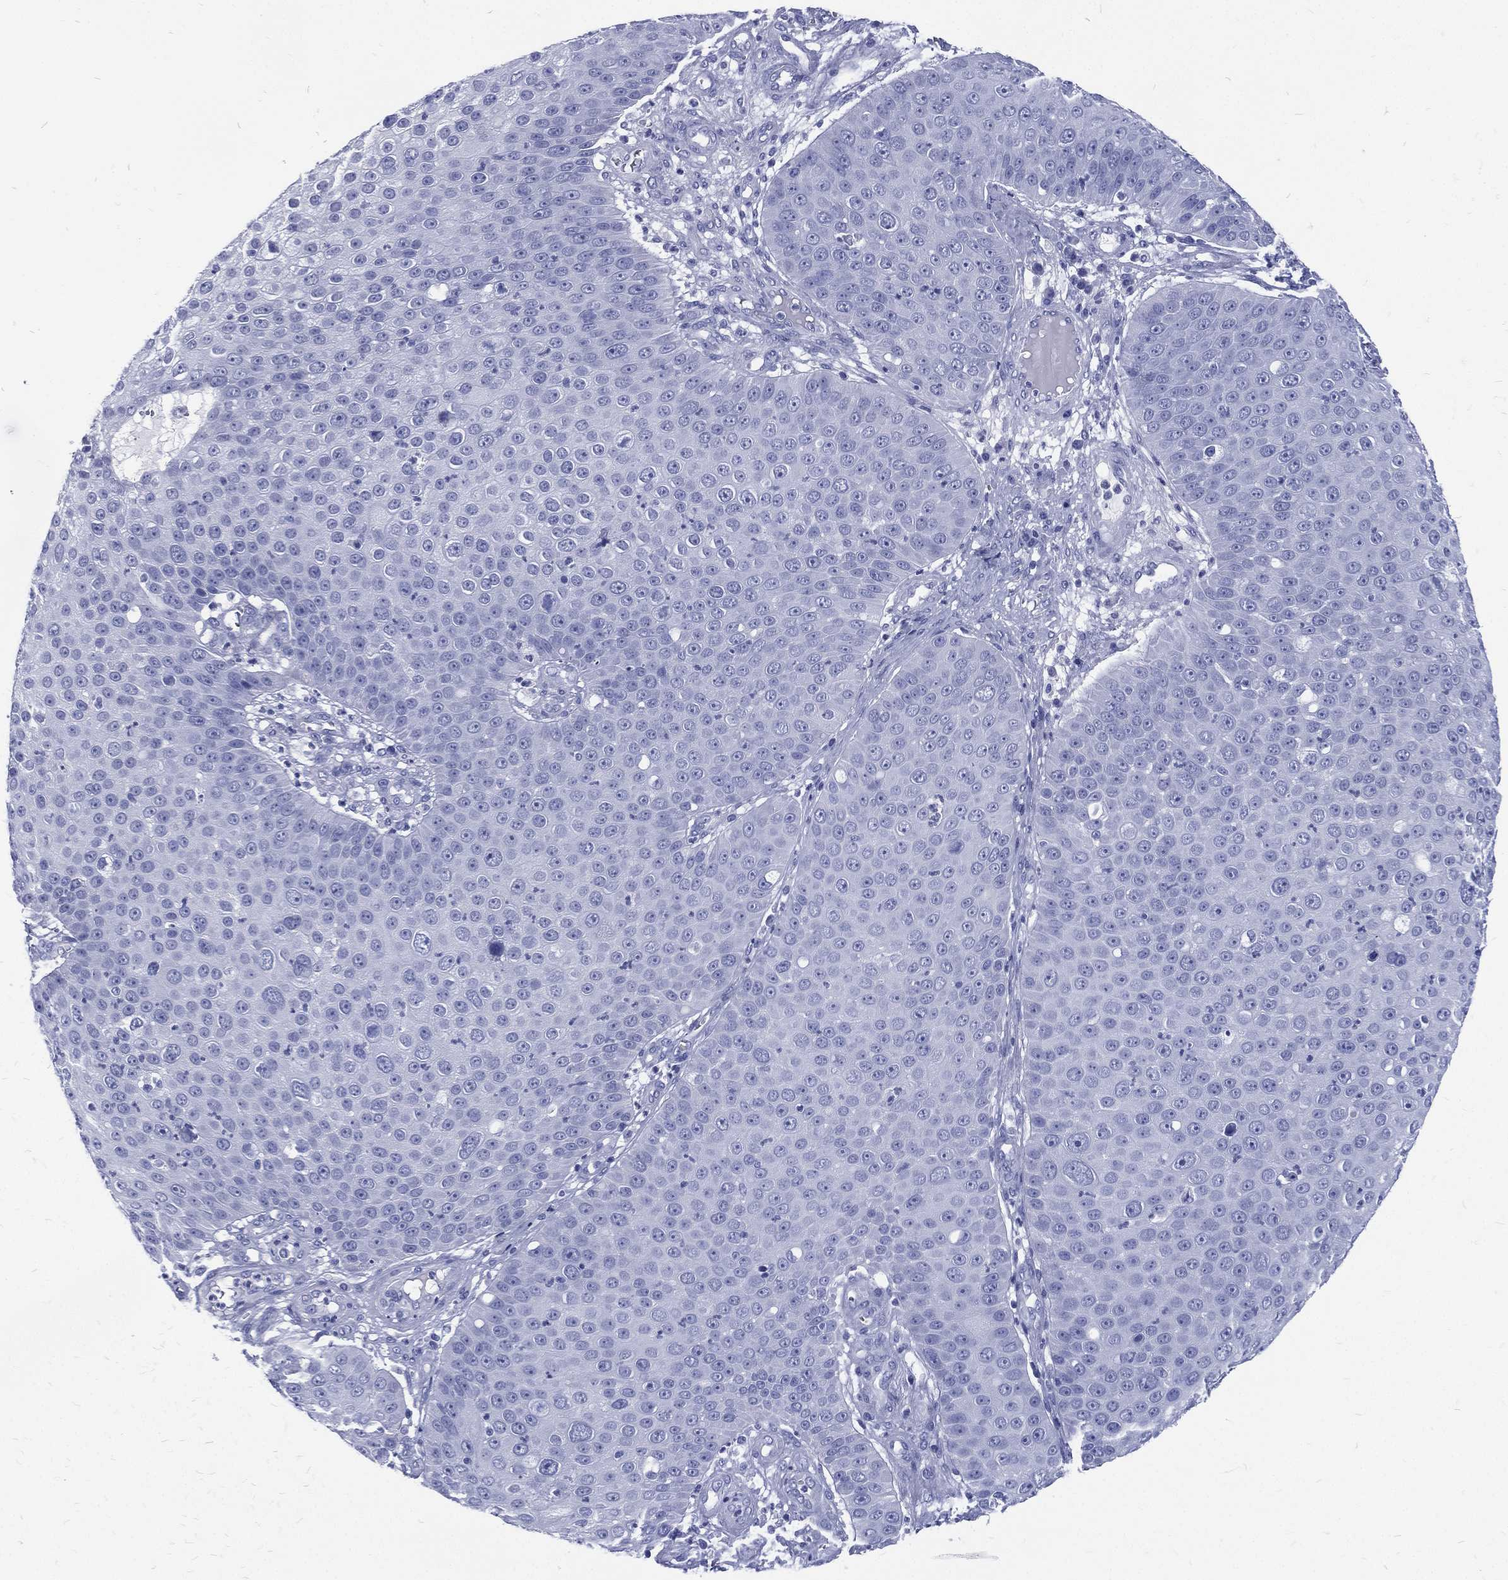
{"staining": {"intensity": "negative", "quantity": "none", "location": "none"}, "tissue": "skin cancer", "cell_type": "Tumor cells", "image_type": "cancer", "snomed": [{"axis": "morphology", "description": "Squamous cell carcinoma, NOS"}, {"axis": "topography", "description": "Skin"}], "caption": "Immunohistochemistry histopathology image of neoplastic tissue: squamous cell carcinoma (skin) stained with DAB reveals no significant protein staining in tumor cells.", "gene": "RSPH4A", "patient": {"sex": "male", "age": 71}}